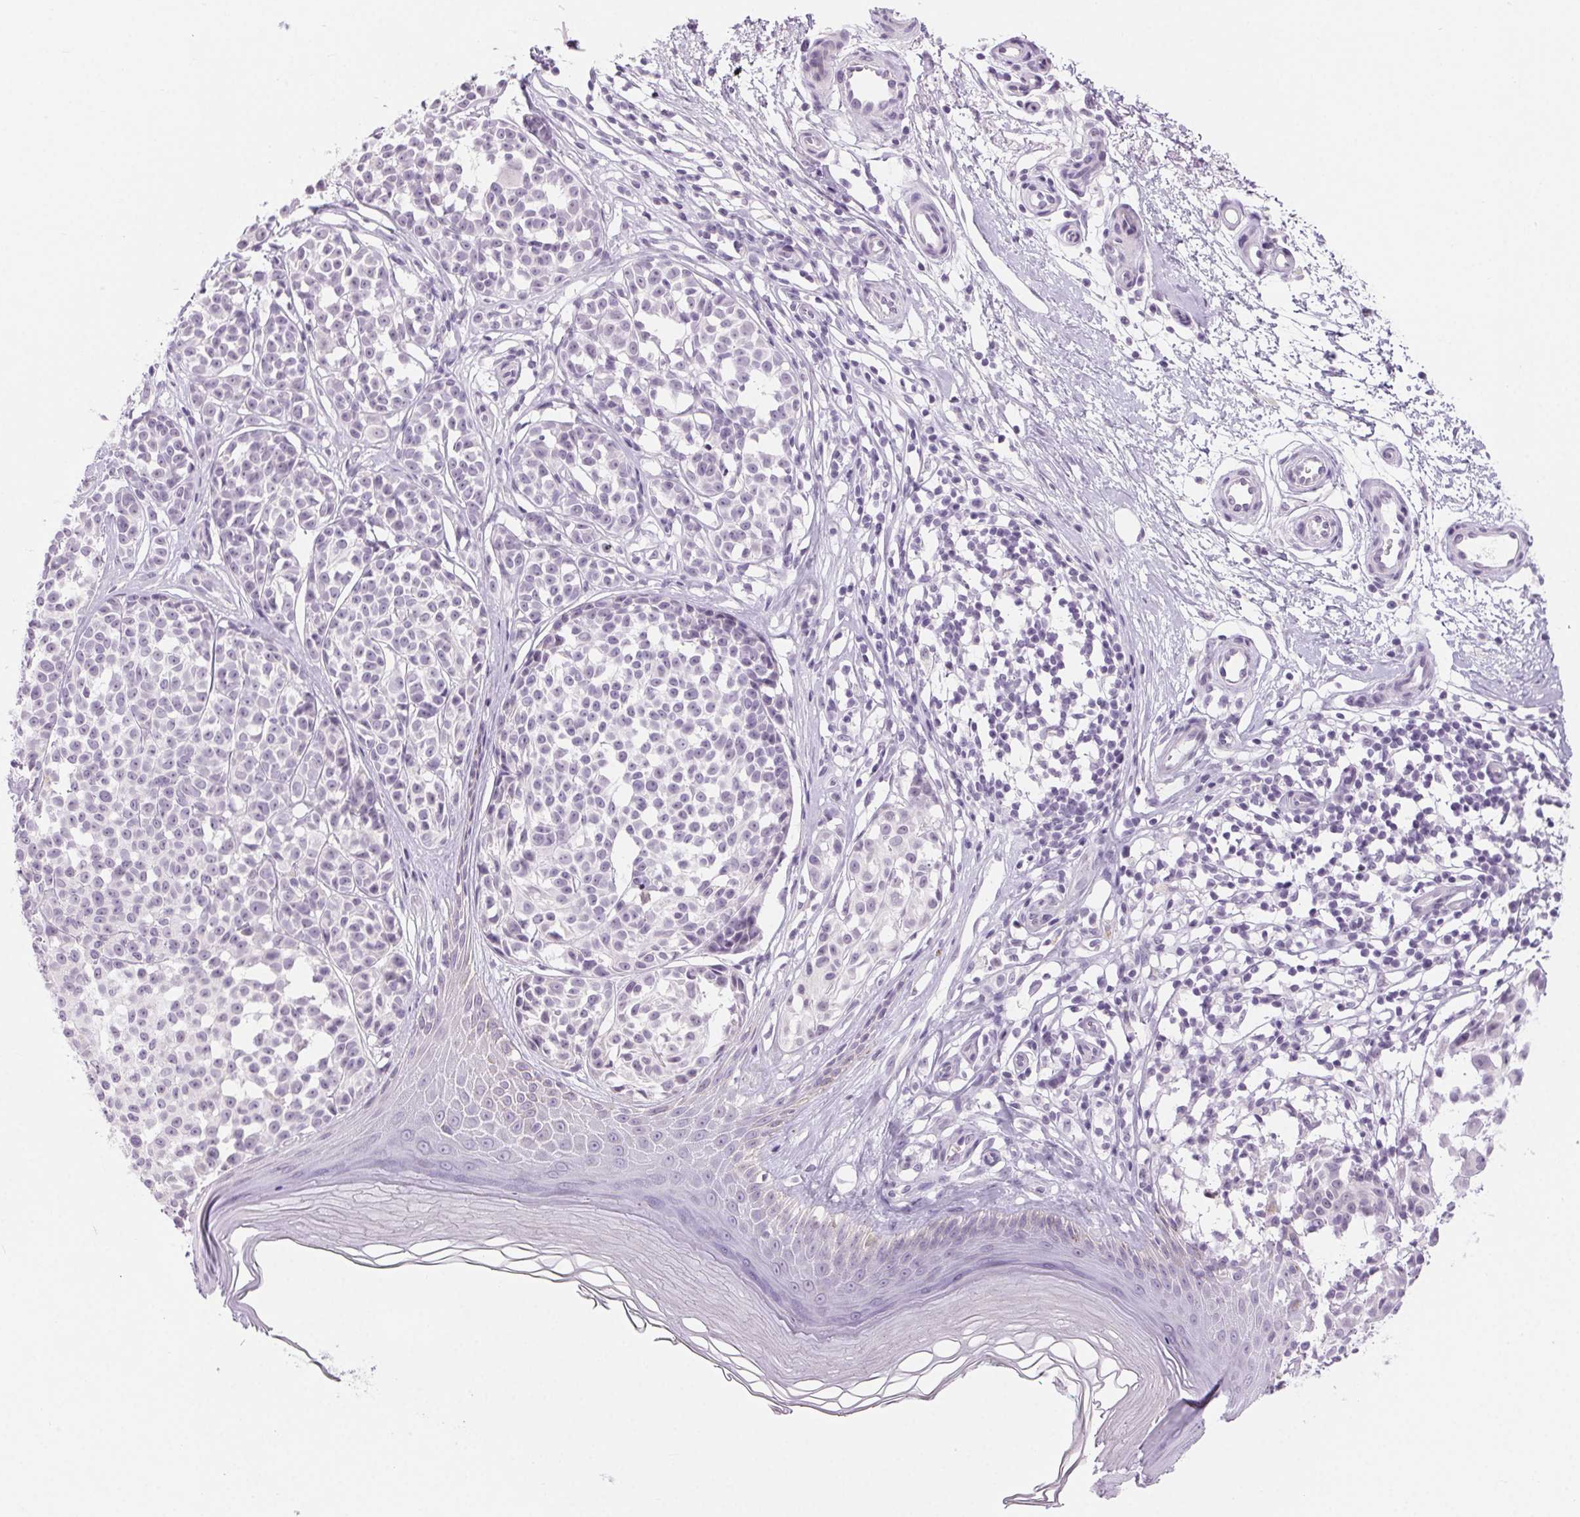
{"staining": {"intensity": "negative", "quantity": "none", "location": "none"}, "tissue": "melanoma", "cell_type": "Tumor cells", "image_type": "cancer", "snomed": [{"axis": "morphology", "description": "Malignant melanoma, NOS"}, {"axis": "topography", "description": "Skin"}], "caption": "A high-resolution image shows immunohistochemistry staining of melanoma, which displays no significant staining in tumor cells. (DAB (3,3'-diaminobenzidine) IHC with hematoxylin counter stain).", "gene": "SLC6A19", "patient": {"sex": "female", "age": 90}}